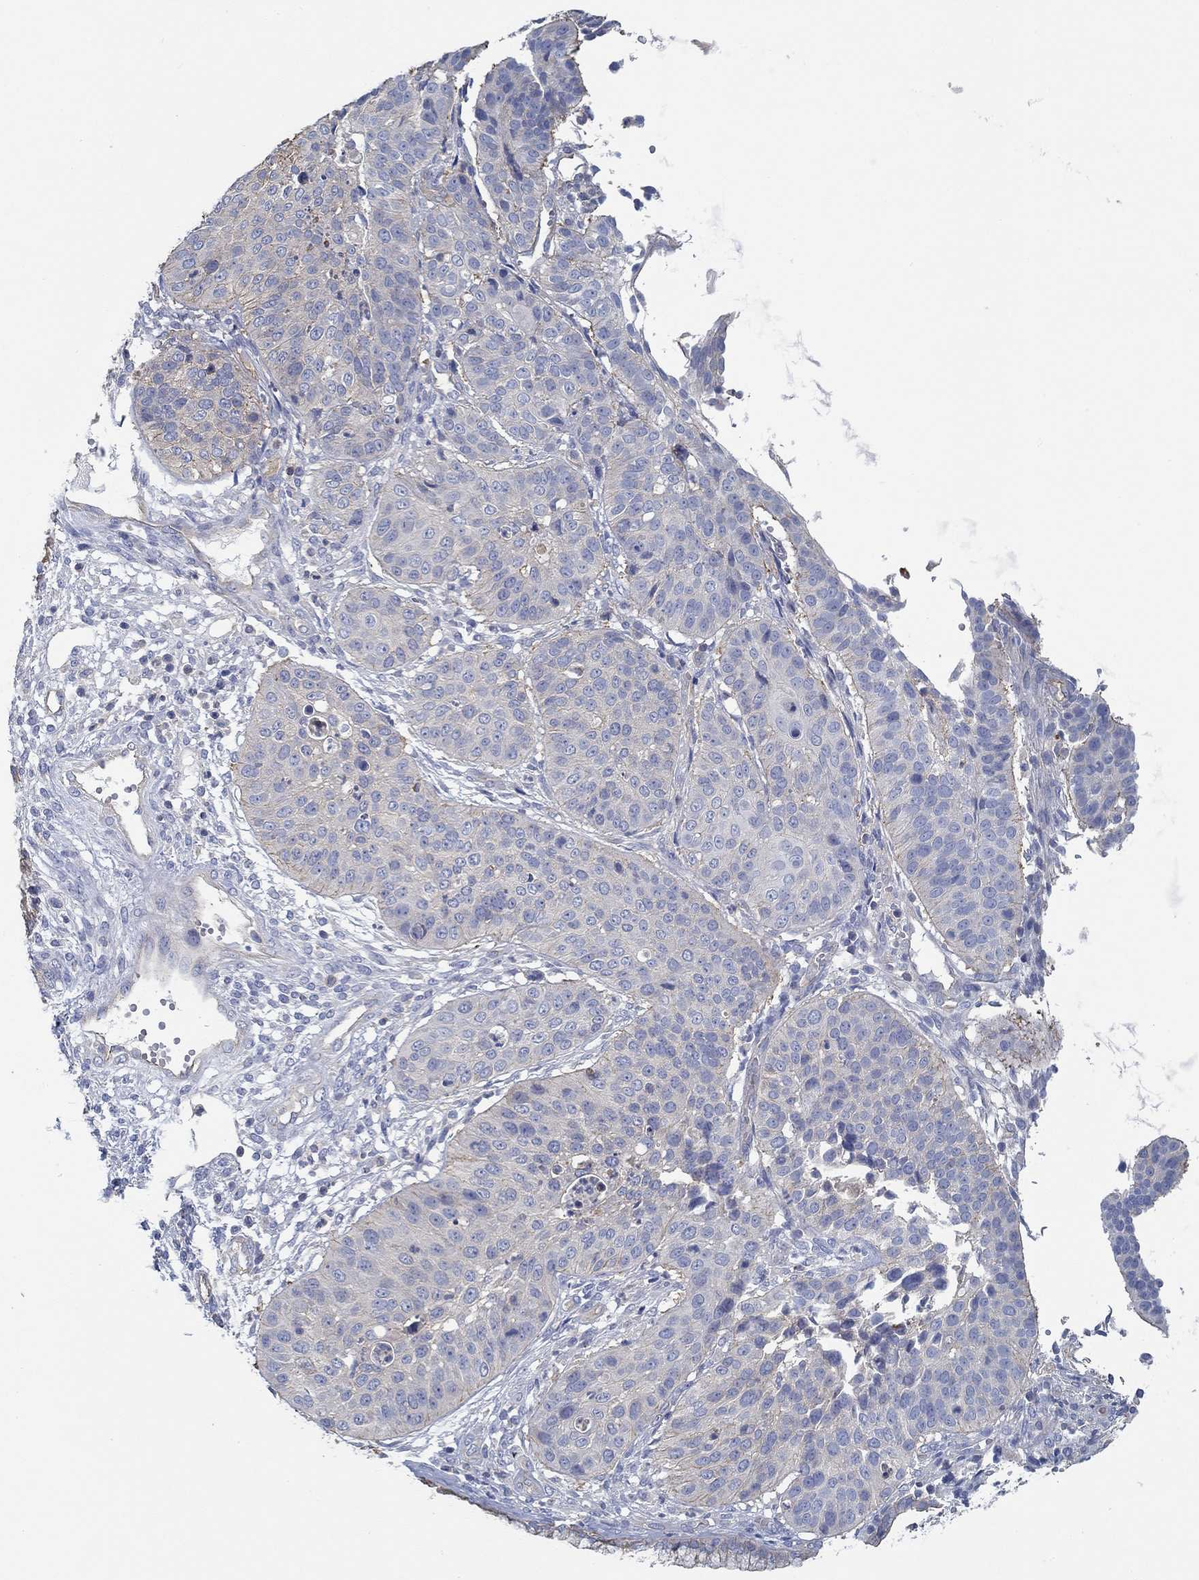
{"staining": {"intensity": "negative", "quantity": "none", "location": "none"}, "tissue": "cervical cancer", "cell_type": "Tumor cells", "image_type": "cancer", "snomed": [{"axis": "morphology", "description": "Normal tissue, NOS"}, {"axis": "morphology", "description": "Squamous cell carcinoma, NOS"}, {"axis": "topography", "description": "Cervix"}], "caption": "This micrograph is of cervical cancer stained with immunohistochemistry (IHC) to label a protein in brown with the nuclei are counter-stained blue. There is no positivity in tumor cells.", "gene": "BBOF1", "patient": {"sex": "female", "age": 39}}